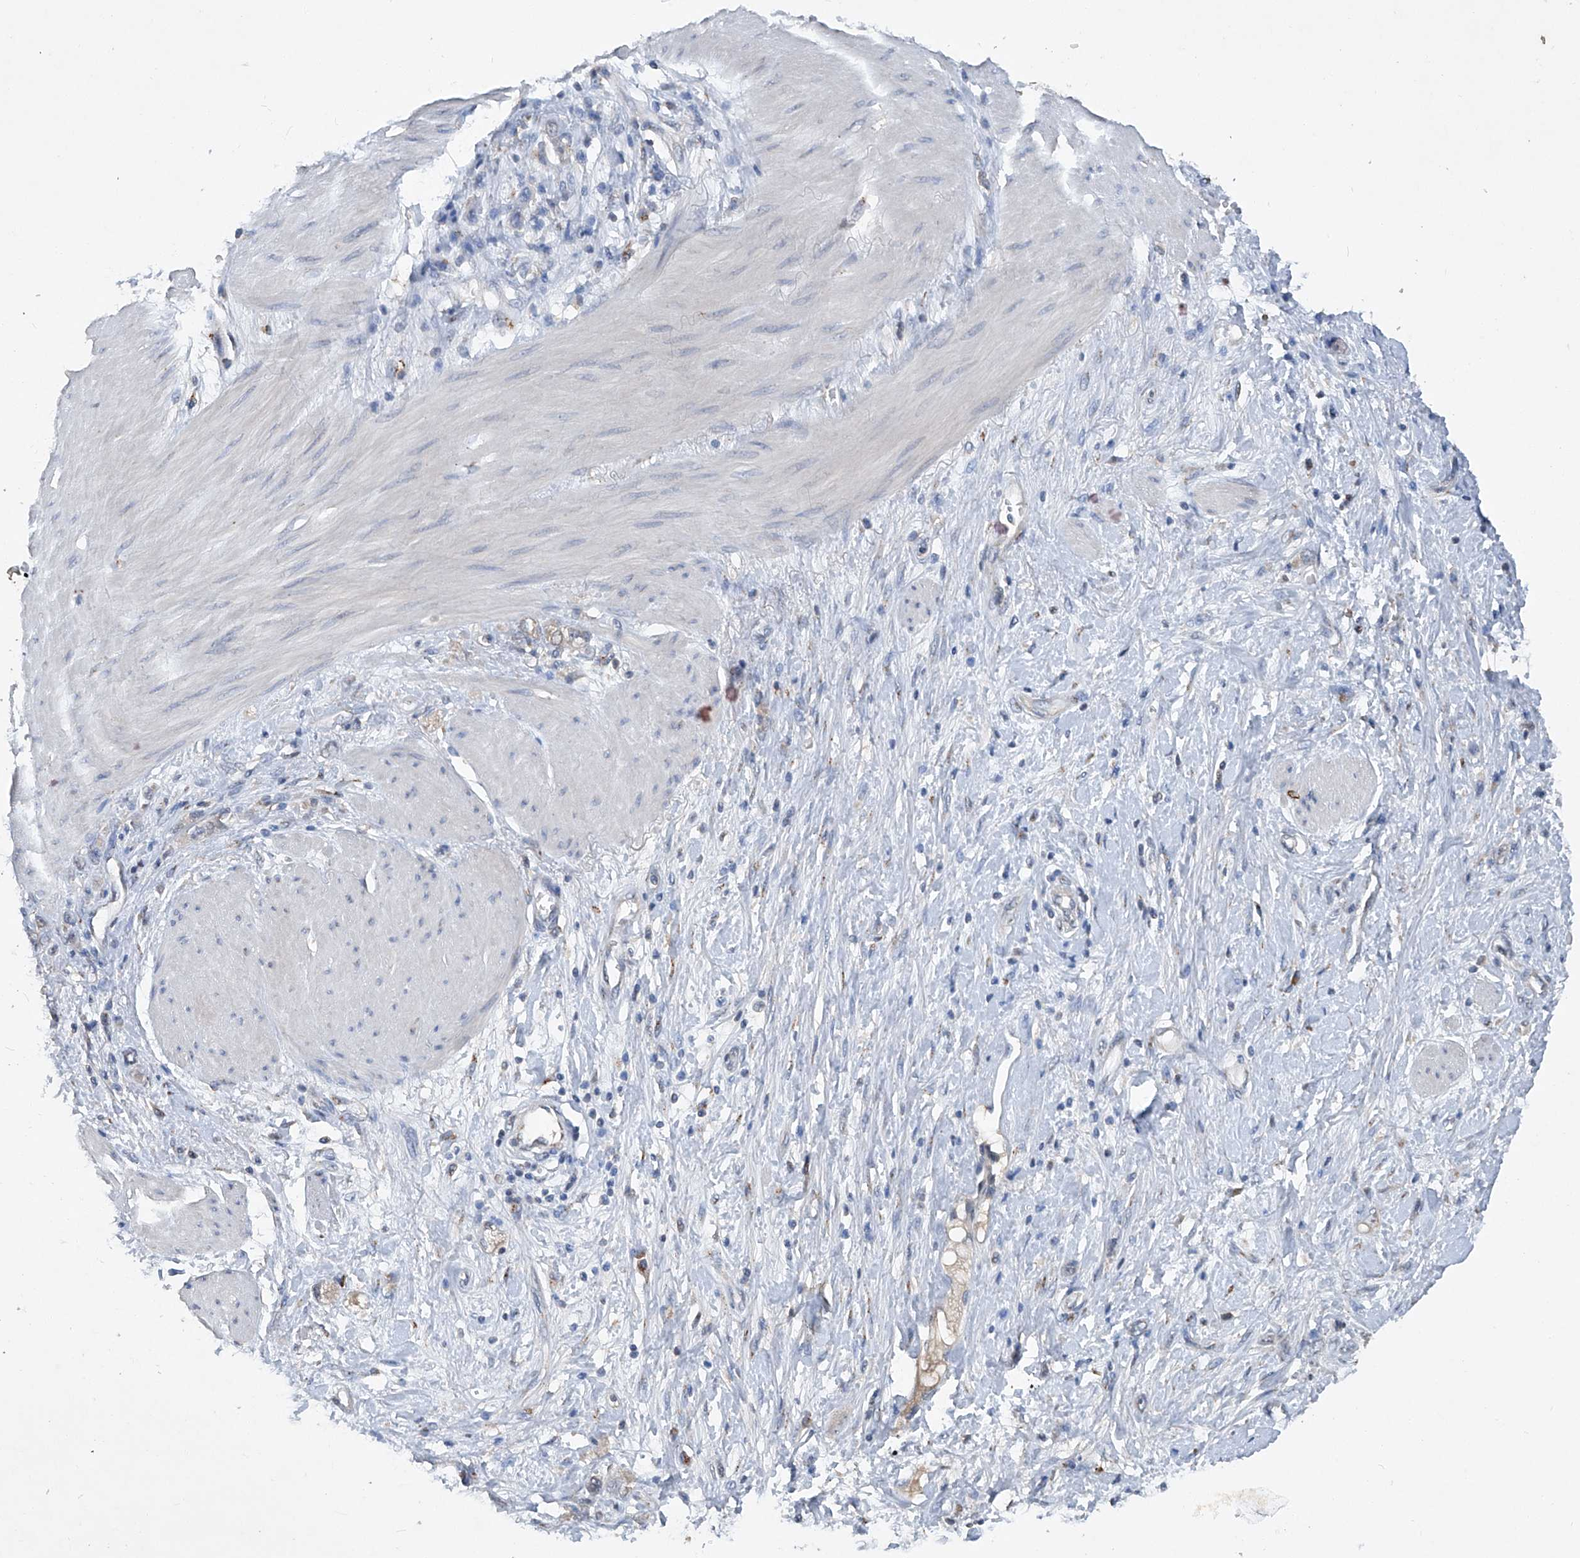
{"staining": {"intensity": "negative", "quantity": "none", "location": "none"}, "tissue": "stomach cancer", "cell_type": "Tumor cells", "image_type": "cancer", "snomed": [{"axis": "morphology", "description": "Adenocarcinoma, NOS"}, {"axis": "topography", "description": "Stomach"}], "caption": "This is an immunohistochemistry (IHC) histopathology image of human stomach cancer (adenocarcinoma). There is no staining in tumor cells.", "gene": "PCSK5", "patient": {"sex": "female", "age": 76}}